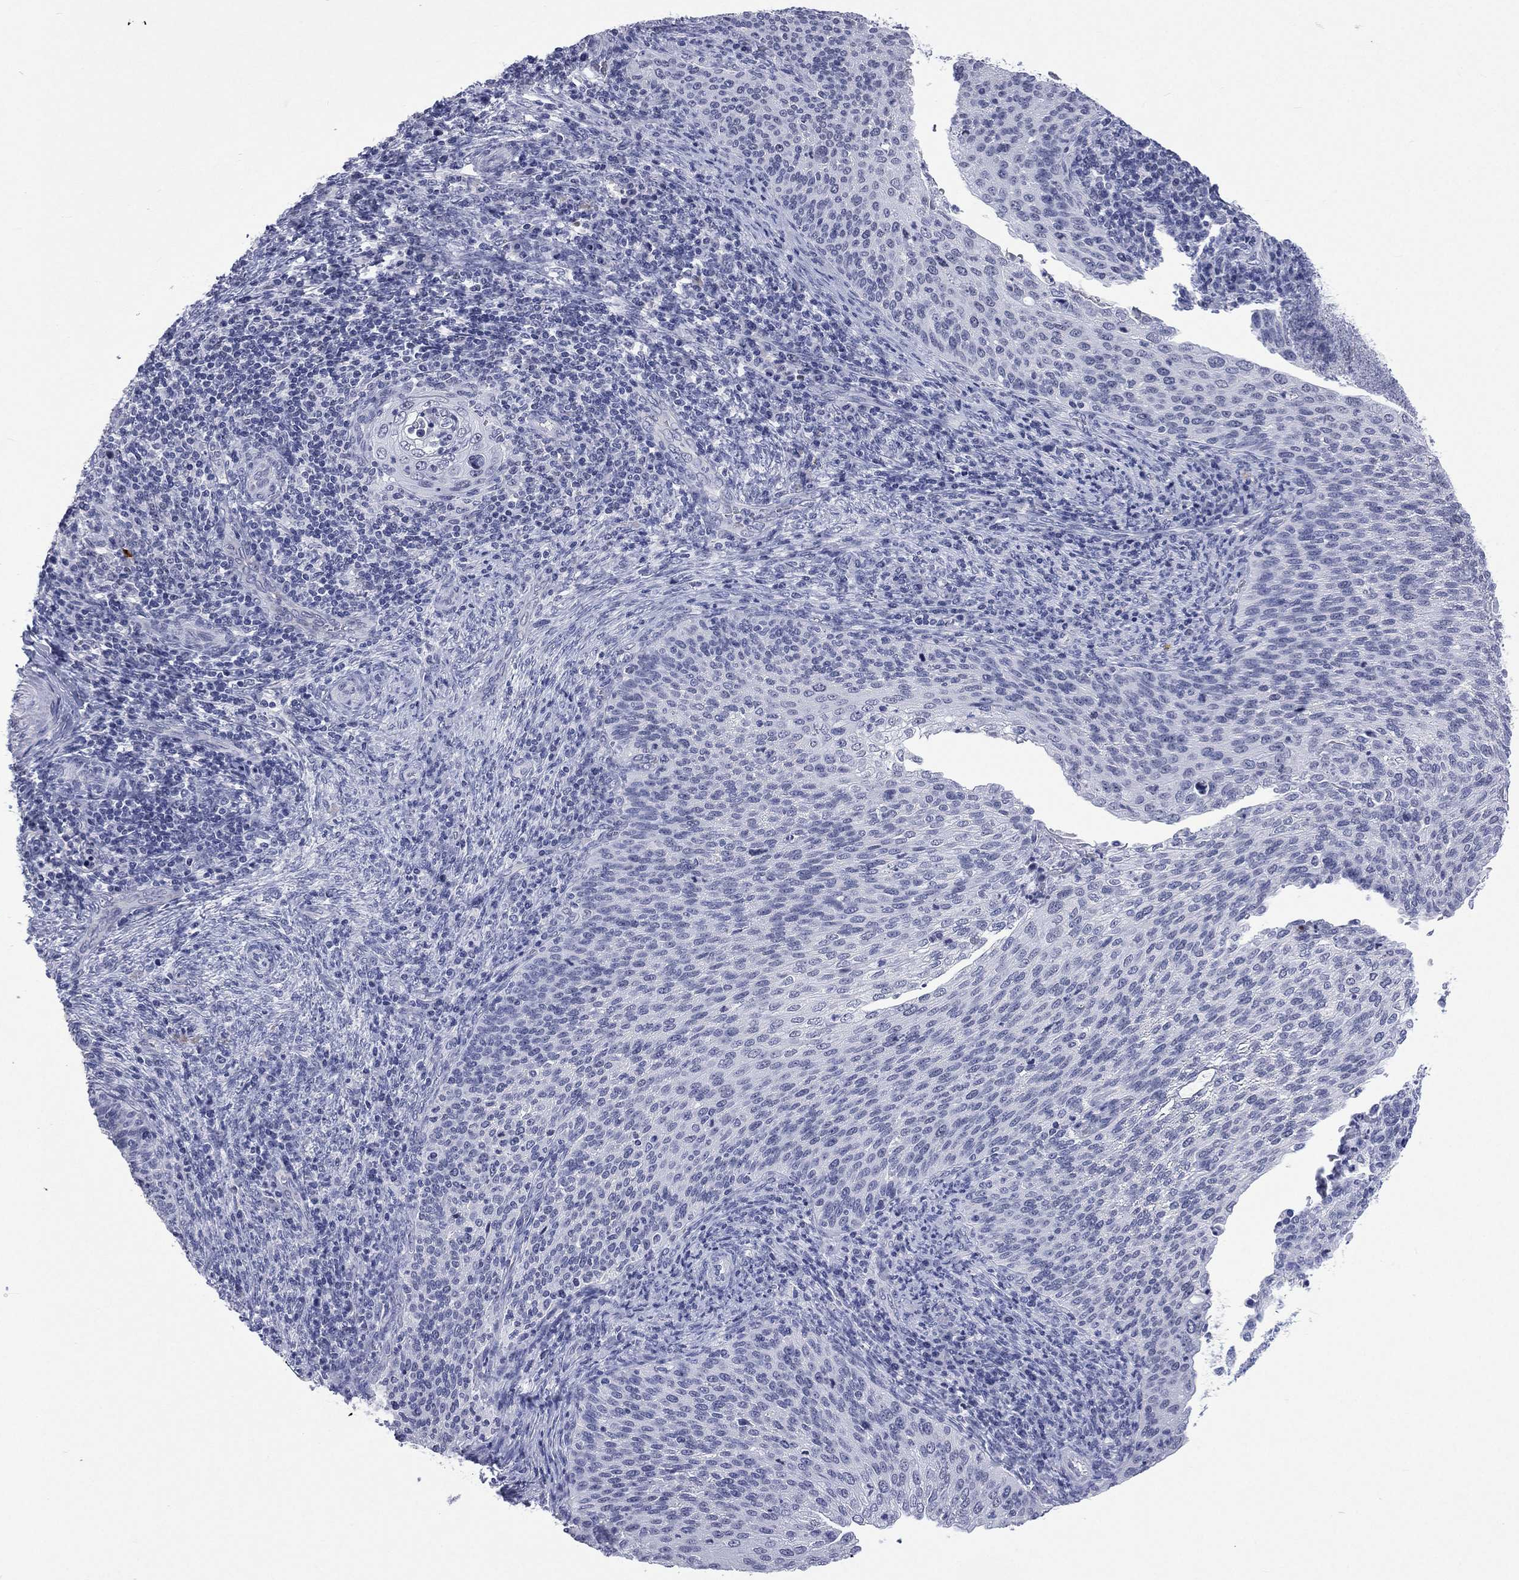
{"staining": {"intensity": "negative", "quantity": "none", "location": "none"}, "tissue": "cervical cancer", "cell_type": "Tumor cells", "image_type": "cancer", "snomed": [{"axis": "morphology", "description": "Squamous cell carcinoma, NOS"}, {"axis": "topography", "description": "Cervix"}], "caption": "DAB (3,3'-diaminobenzidine) immunohistochemical staining of human cervical cancer (squamous cell carcinoma) displays no significant expression in tumor cells.", "gene": "SSX1", "patient": {"sex": "female", "age": 52}}